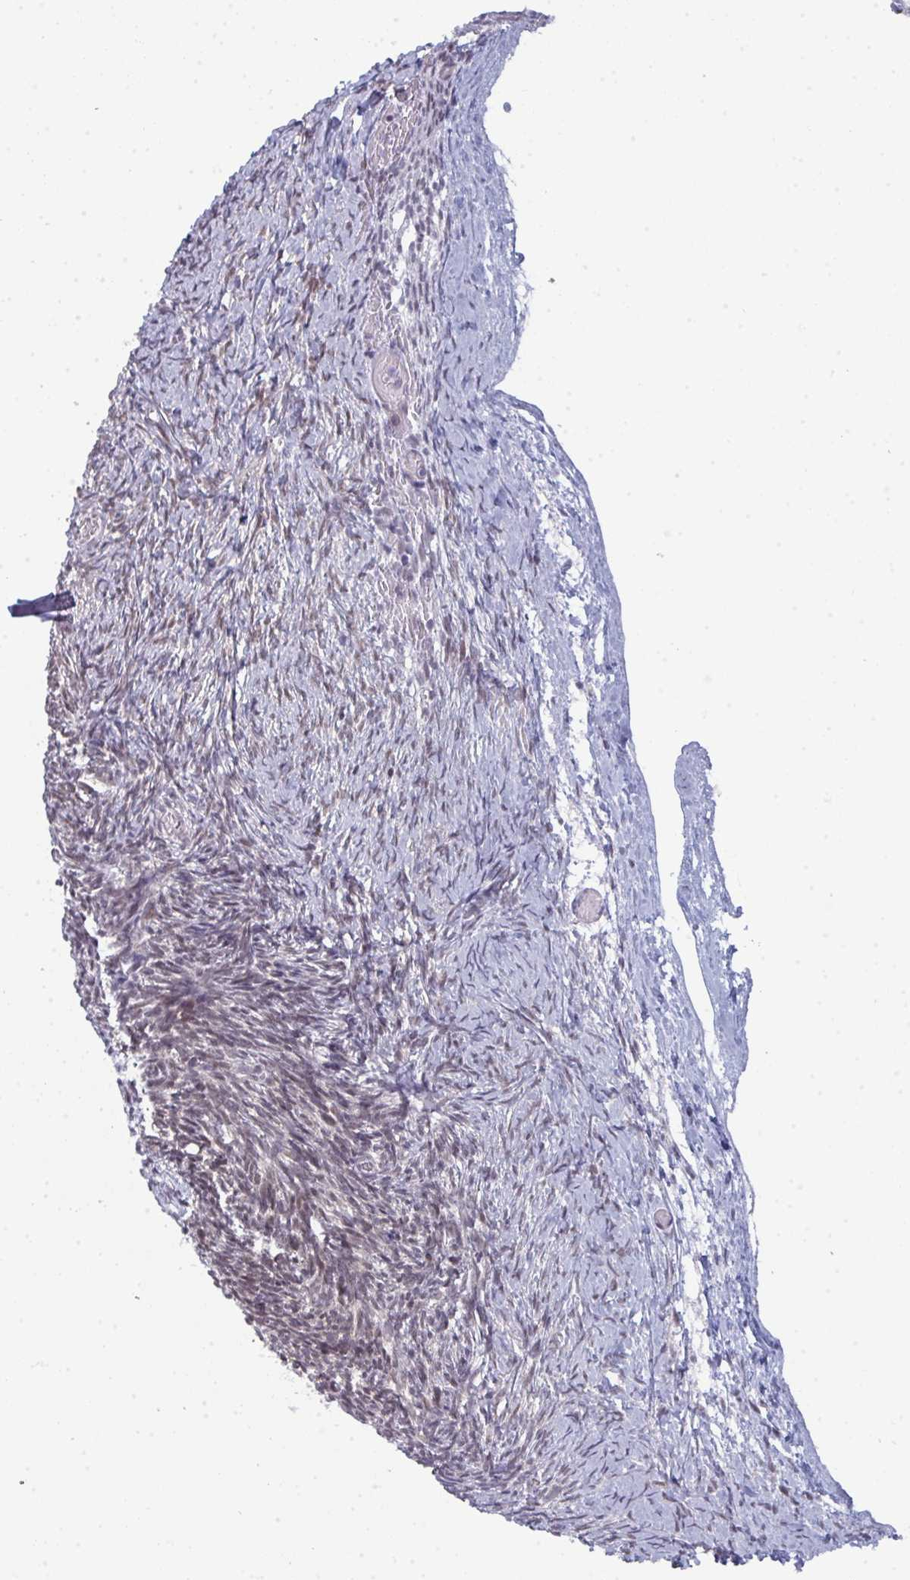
{"staining": {"intensity": "weak", "quantity": ">75%", "location": "cytoplasmic/membranous"}, "tissue": "ovary", "cell_type": "Follicle cells", "image_type": "normal", "snomed": [{"axis": "morphology", "description": "Normal tissue, NOS"}, {"axis": "topography", "description": "Ovary"}], "caption": "Ovary stained with DAB (3,3'-diaminobenzidine) IHC displays low levels of weak cytoplasmic/membranous staining in about >75% of follicle cells.", "gene": "ATF1", "patient": {"sex": "female", "age": 39}}